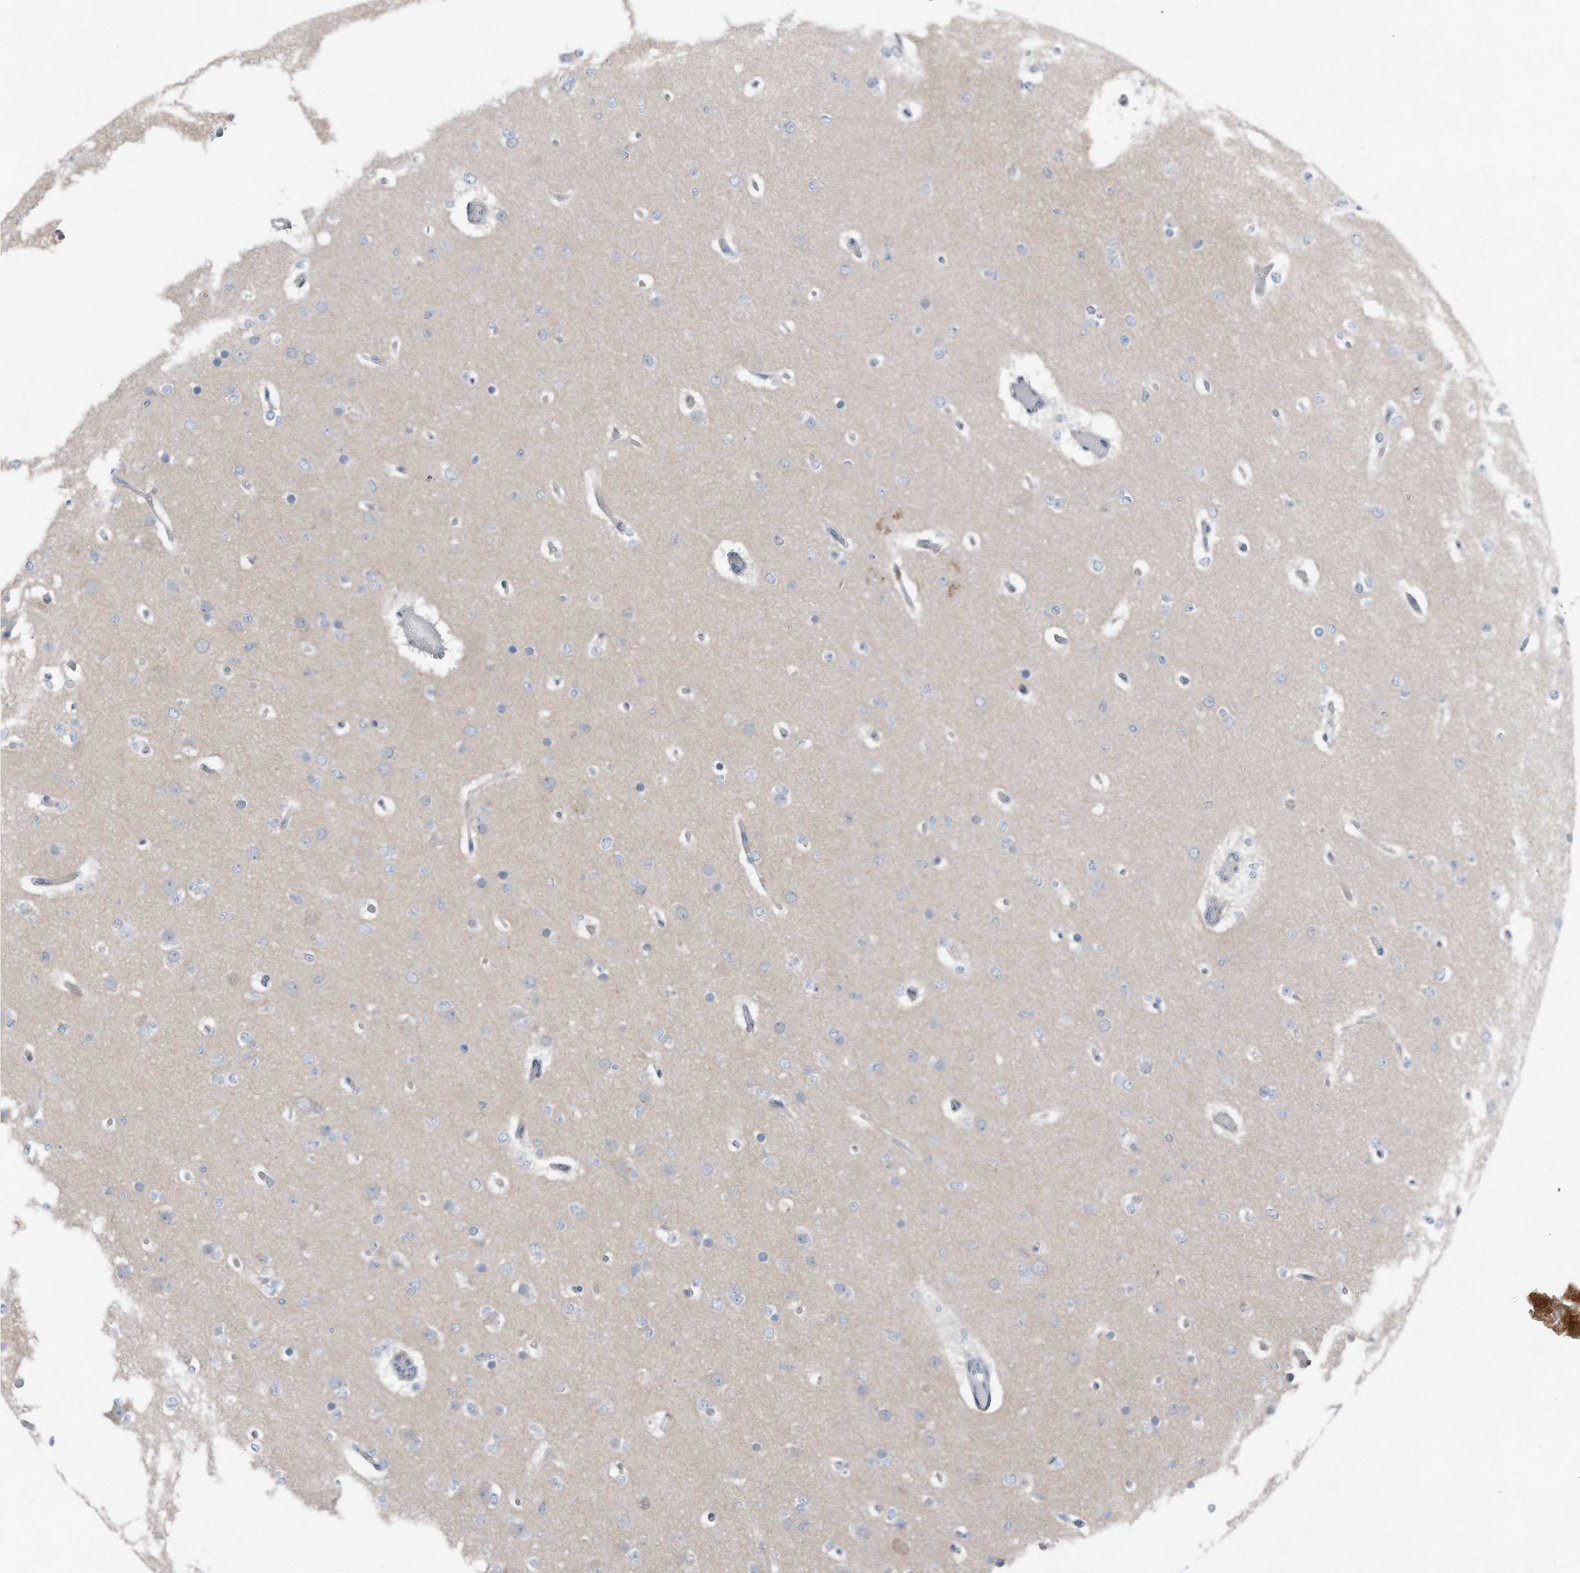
{"staining": {"intensity": "negative", "quantity": "none", "location": "none"}, "tissue": "glioma", "cell_type": "Tumor cells", "image_type": "cancer", "snomed": [{"axis": "morphology", "description": "Glioma, malignant, Low grade"}, {"axis": "topography", "description": "Brain"}], "caption": "Tumor cells are negative for brown protein staining in glioma. (IHC, brightfield microscopy, high magnification).", "gene": "YRDC", "patient": {"sex": "female", "age": 22}}